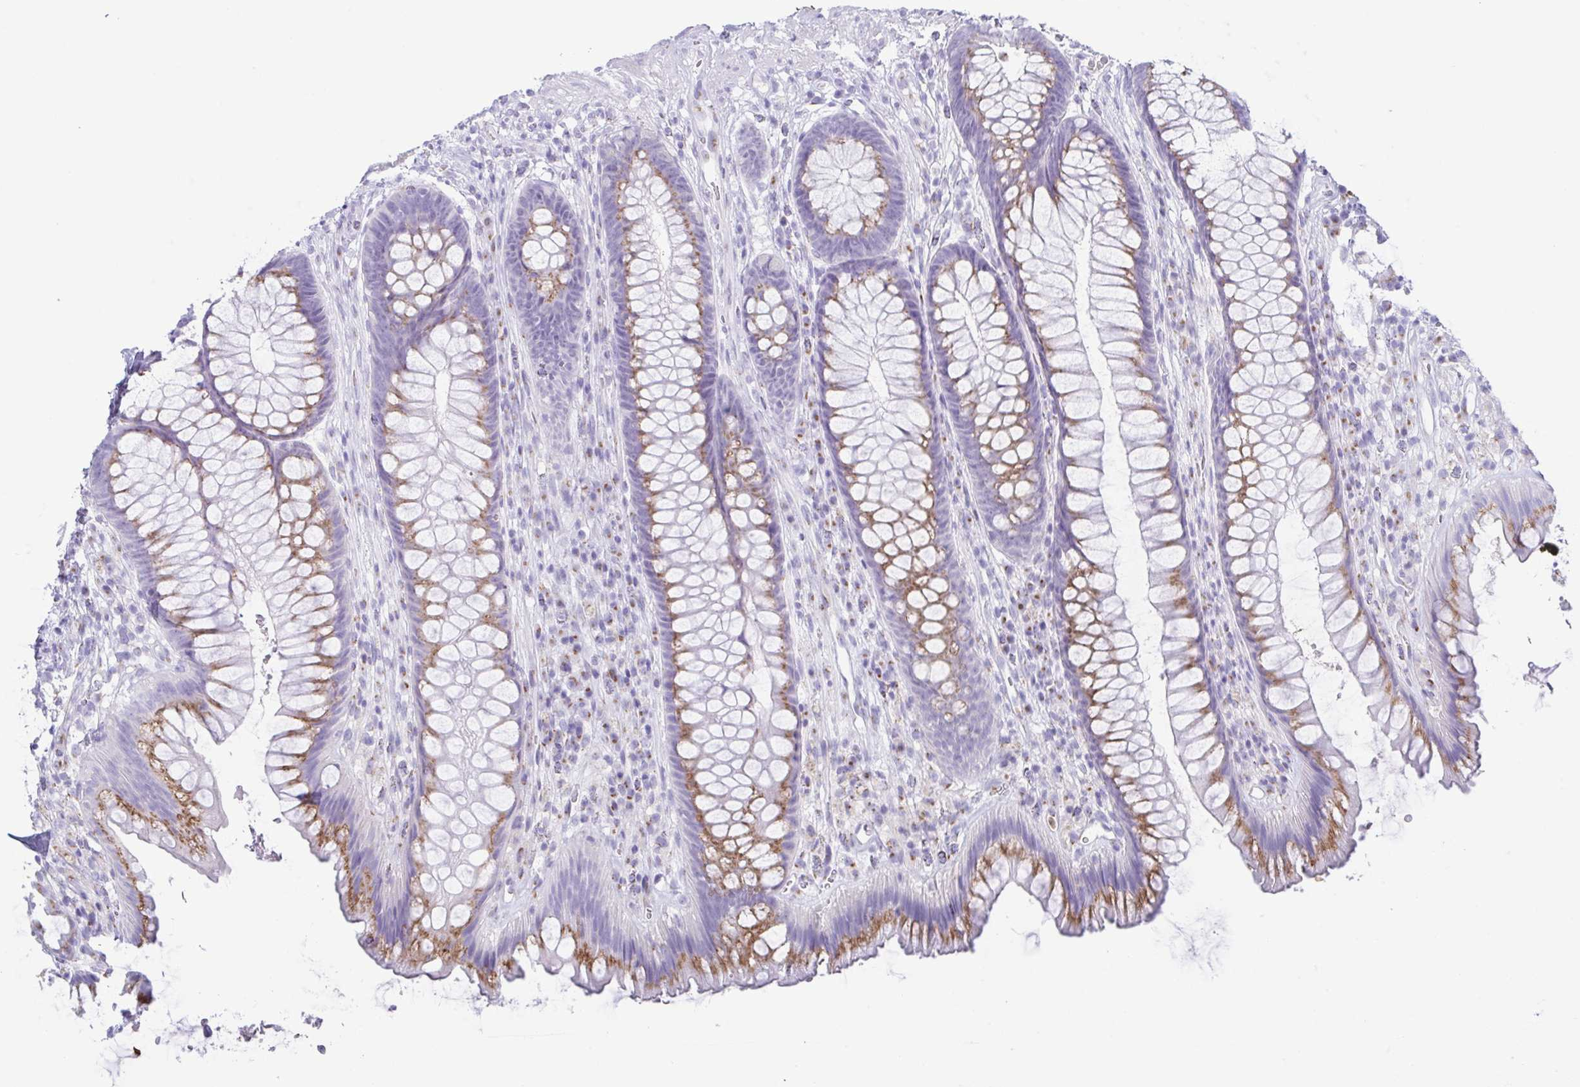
{"staining": {"intensity": "moderate", "quantity": ">75%", "location": "cytoplasmic/membranous"}, "tissue": "rectum", "cell_type": "Glandular cells", "image_type": "normal", "snomed": [{"axis": "morphology", "description": "Normal tissue, NOS"}, {"axis": "topography", "description": "Rectum"}], "caption": "Immunohistochemical staining of unremarkable rectum demonstrates moderate cytoplasmic/membranous protein positivity in about >75% of glandular cells. The protein is stained brown, and the nuclei are stained in blue (DAB IHC with brightfield microscopy, high magnification).", "gene": "AZU1", "patient": {"sex": "male", "age": 53}}